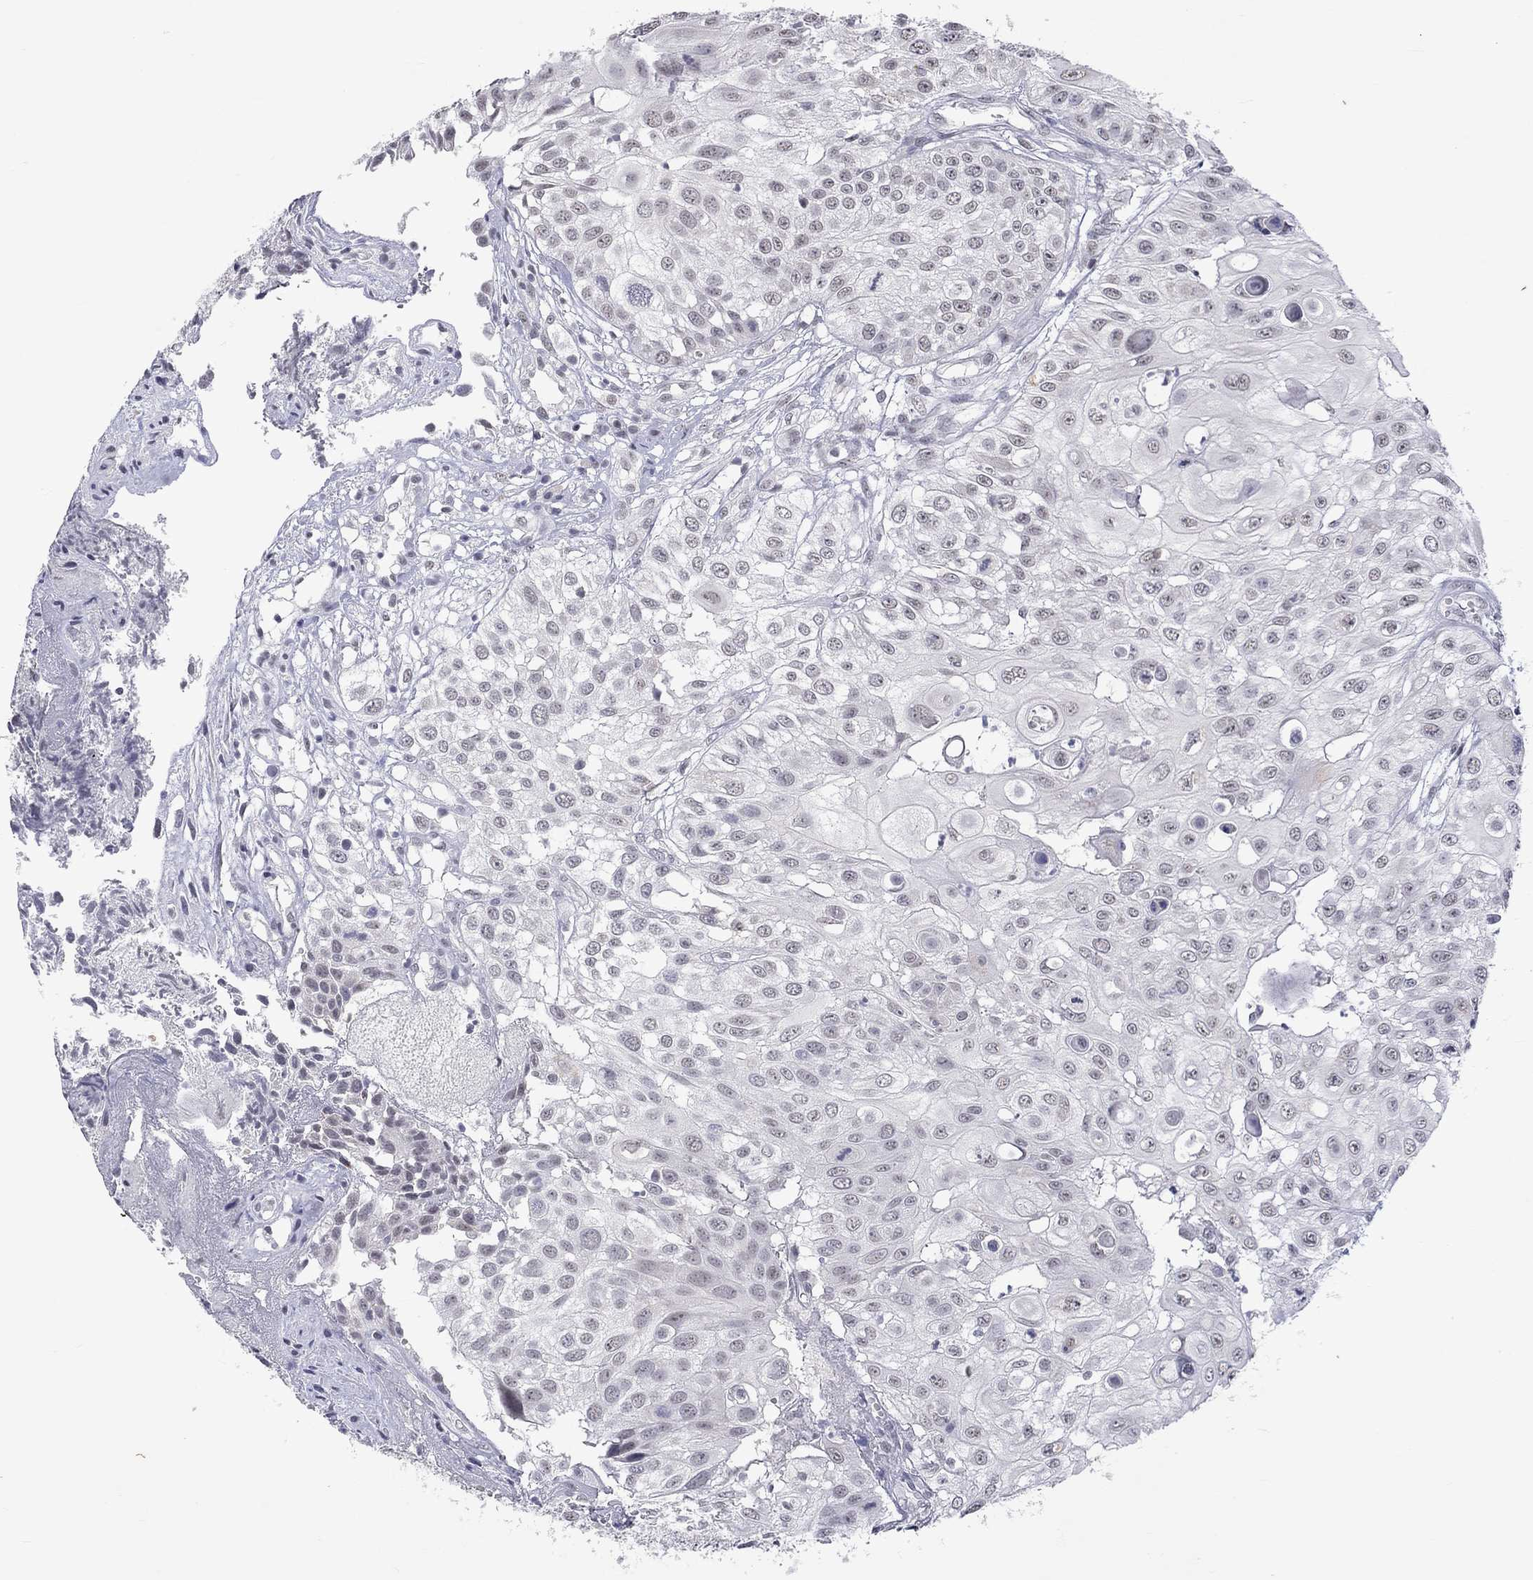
{"staining": {"intensity": "weak", "quantity": "<25%", "location": "cytoplasmic/membranous"}, "tissue": "urothelial cancer", "cell_type": "Tumor cells", "image_type": "cancer", "snomed": [{"axis": "morphology", "description": "Urothelial carcinoma, High grade"}, {"axis": "topography", "description": "Urinary bladder"}], "caption": "High power microscopy photomicrograph of an immunohistochemistry (IHC) image of urothelial cancer, revealing no significant expression in tumor cells.", "gene": "TMEM143", "patient": {"sex": "female", "age": 79}}